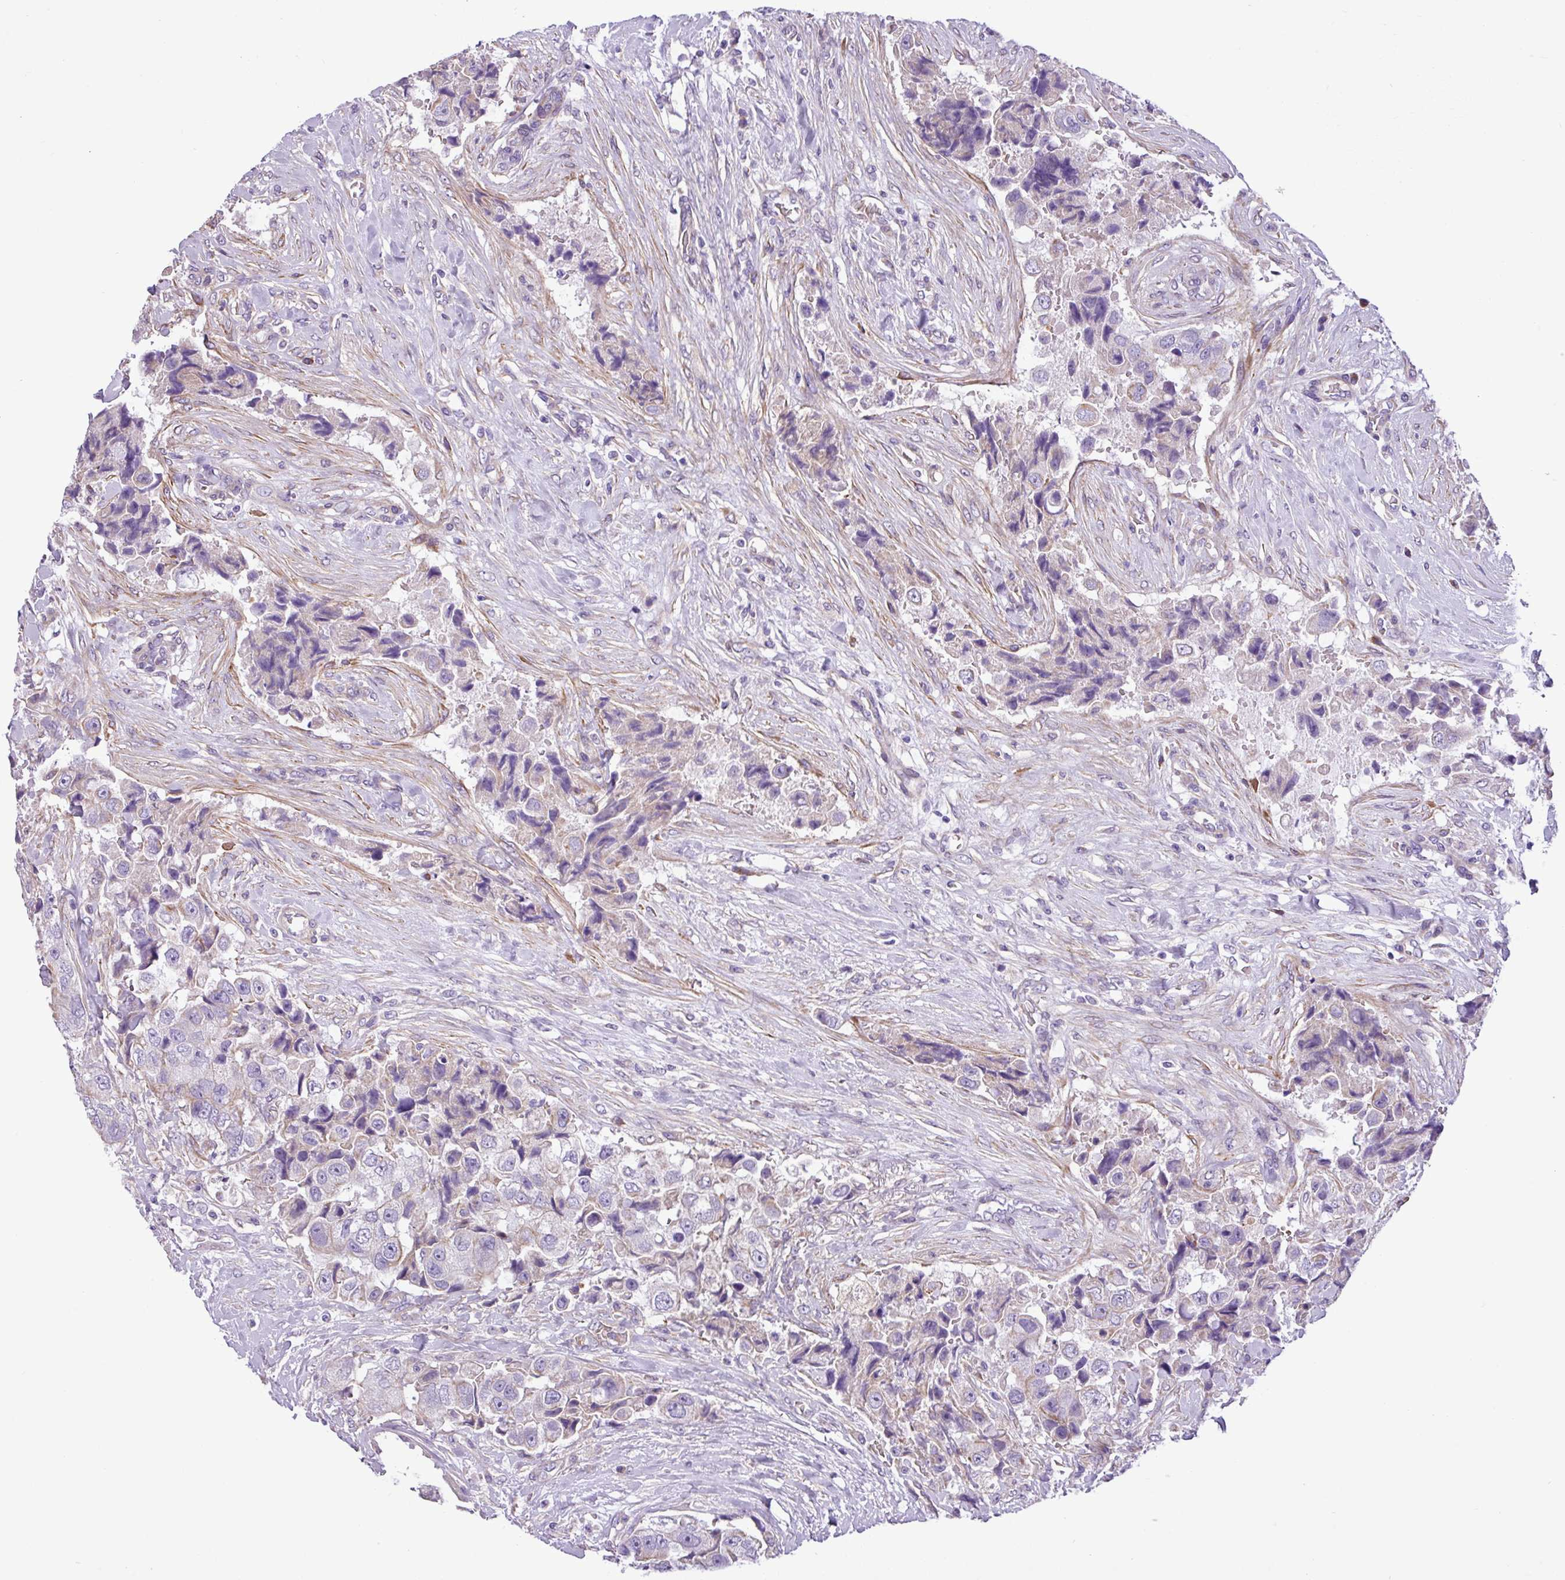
{"staining": {"intensity": "negative", "quantity": "none", "location": "none"}, "tissue": "breast cancer", "cell_type": "Tumor cells", "image_type": "cancer", "snomed": [{"axis": "morphology", "description": "Normal tissue, NOS"}, {"axis": "morphology", "description": "Duct carcinoma"}, {"axis": "topography", "description": "Breast"}], "caption": "Human breast intraductal carcinoma stained for a protein using immunohistochemistry (IHC) shows no positivity in tumor cells.", "gene": "C11orf91", "patient": {"sex": "female", "age": 62}}